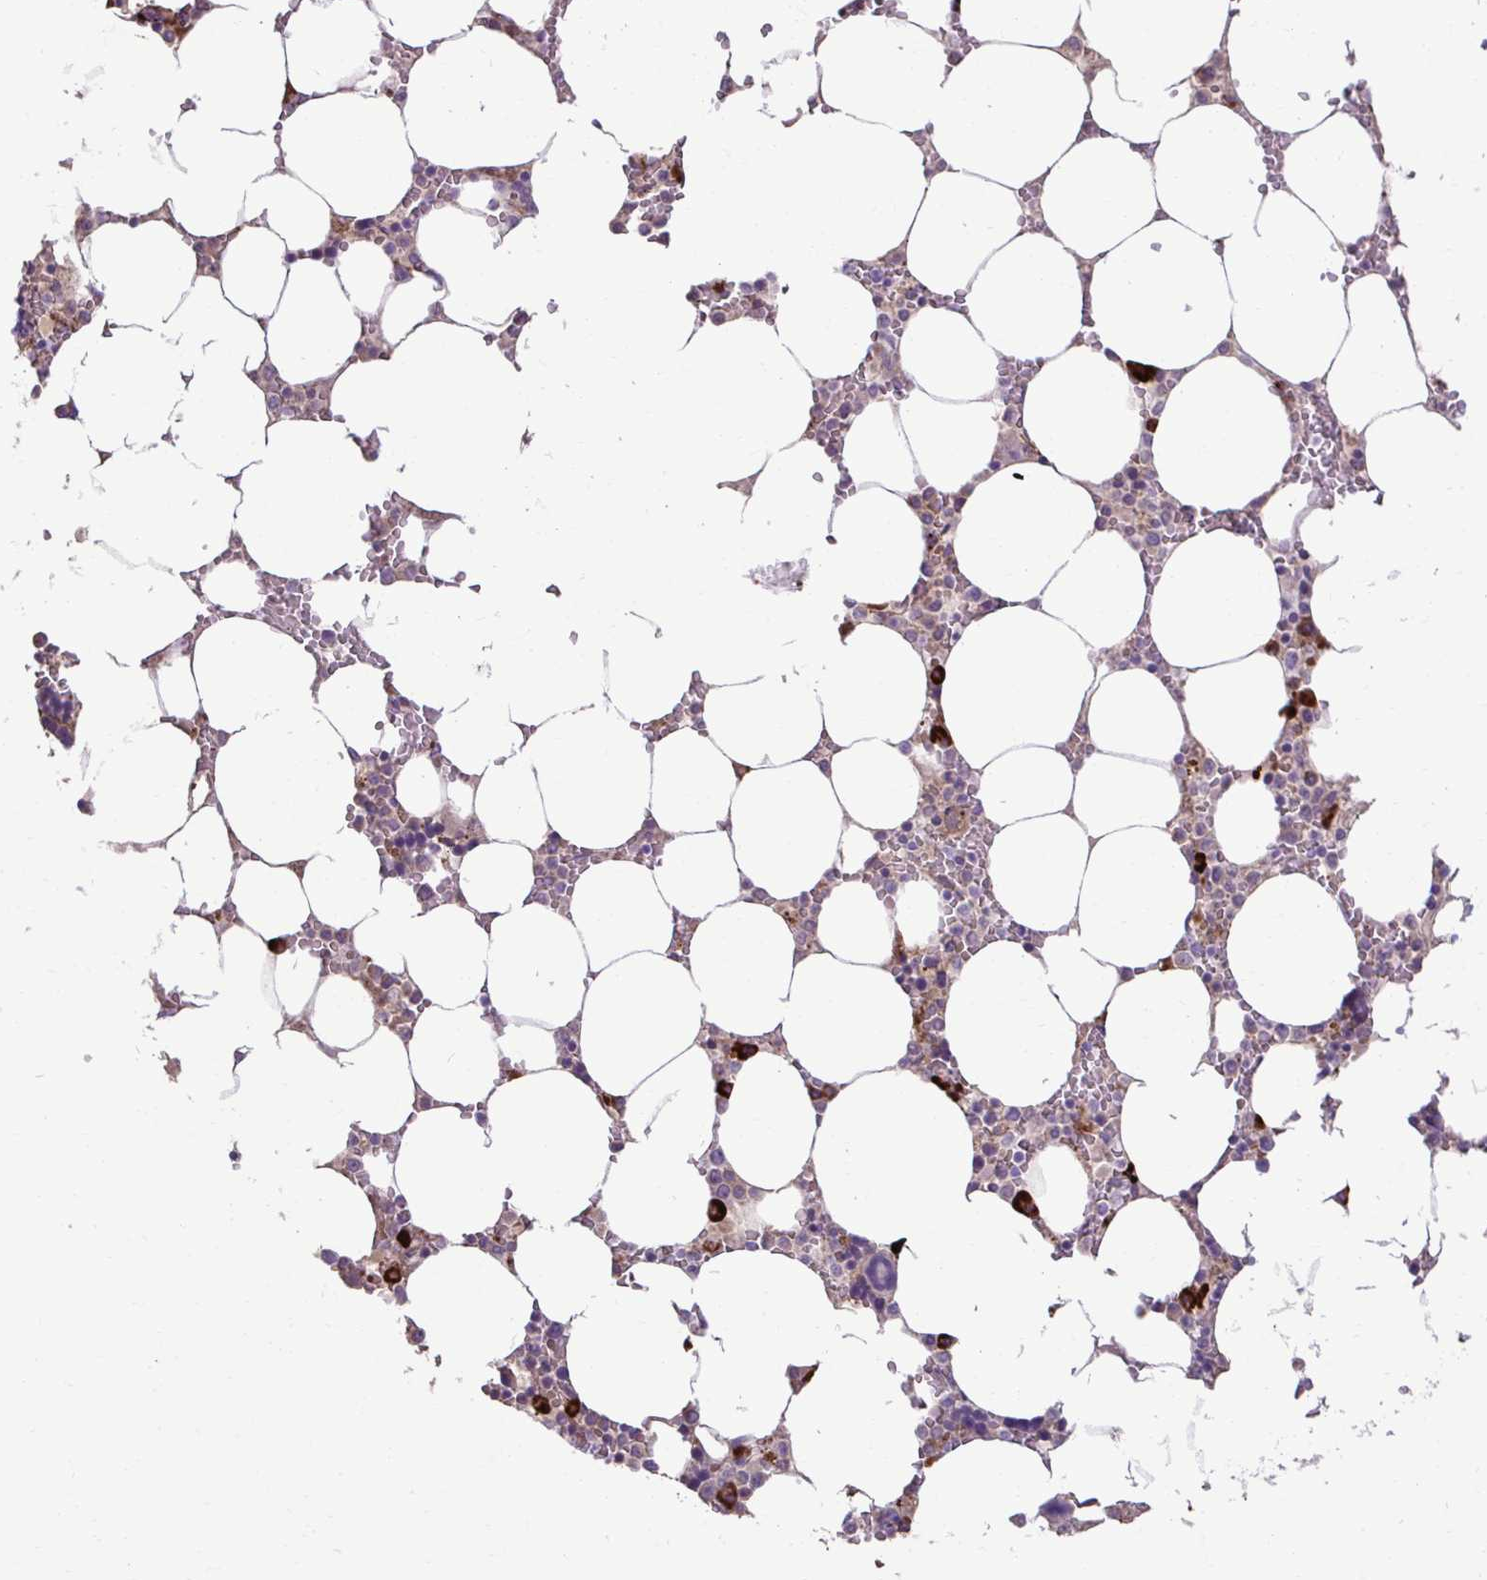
{"staining": {"intensity": "strong", "quantity": "<25%", "location": "cytoplasmic/membranous"}, "tissue": "bone marrow", "cell_type": "Hematopoietic cells", "image_type": "normal", "snomed": [{"axis": "morphology", "description": "Normal tissue, NOS"}, {"axis": "topography", "description": "Bone marrow"}], "caption": "Protein staining shows strong cytoplasmic/membranous expression in about <25% of hematopoietic cells in benign bone marrow.", "gene": "LIMS1", "patient": {"sex": "male", "age": 64}}